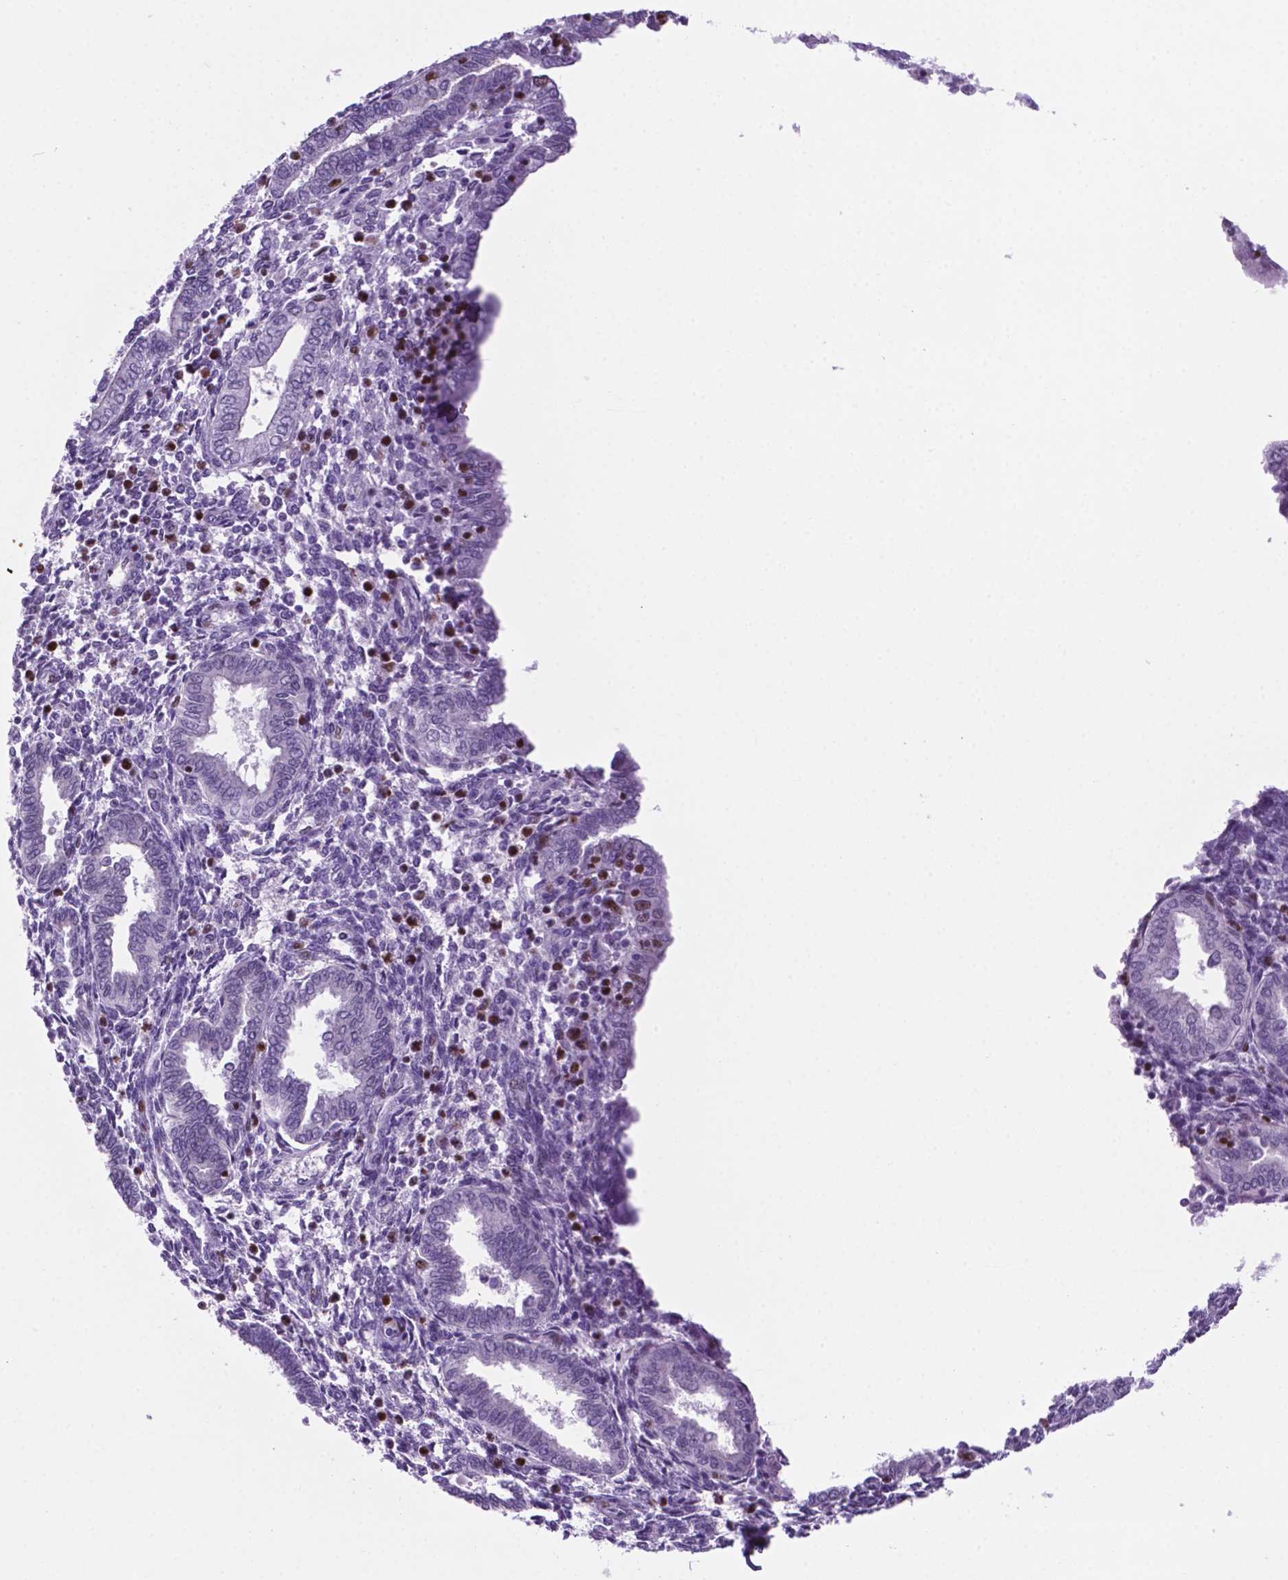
{"staining": {"intensity": "strong", "quantity": "<25%", "location": "nuclear"}, "tissue": "endometrium", "cell_type": "Cells in endometrial stroma", "image_type": "normal", "snomed": [{"axis": "morphology", "description": "Normal tissue, NOS"}, {"axis": "topography", "description": "Endometrium"}], "caption": "Strong nuclear protein expression is present in approximately <25% of cells in endometrial stroma in endometrium. Immunohistochemistry (ihc) stains the protein of interest in brown and the nuclei are stained blue.", "gene": "NCAPH2", "patient": {"sex": "female", "age": 42}}